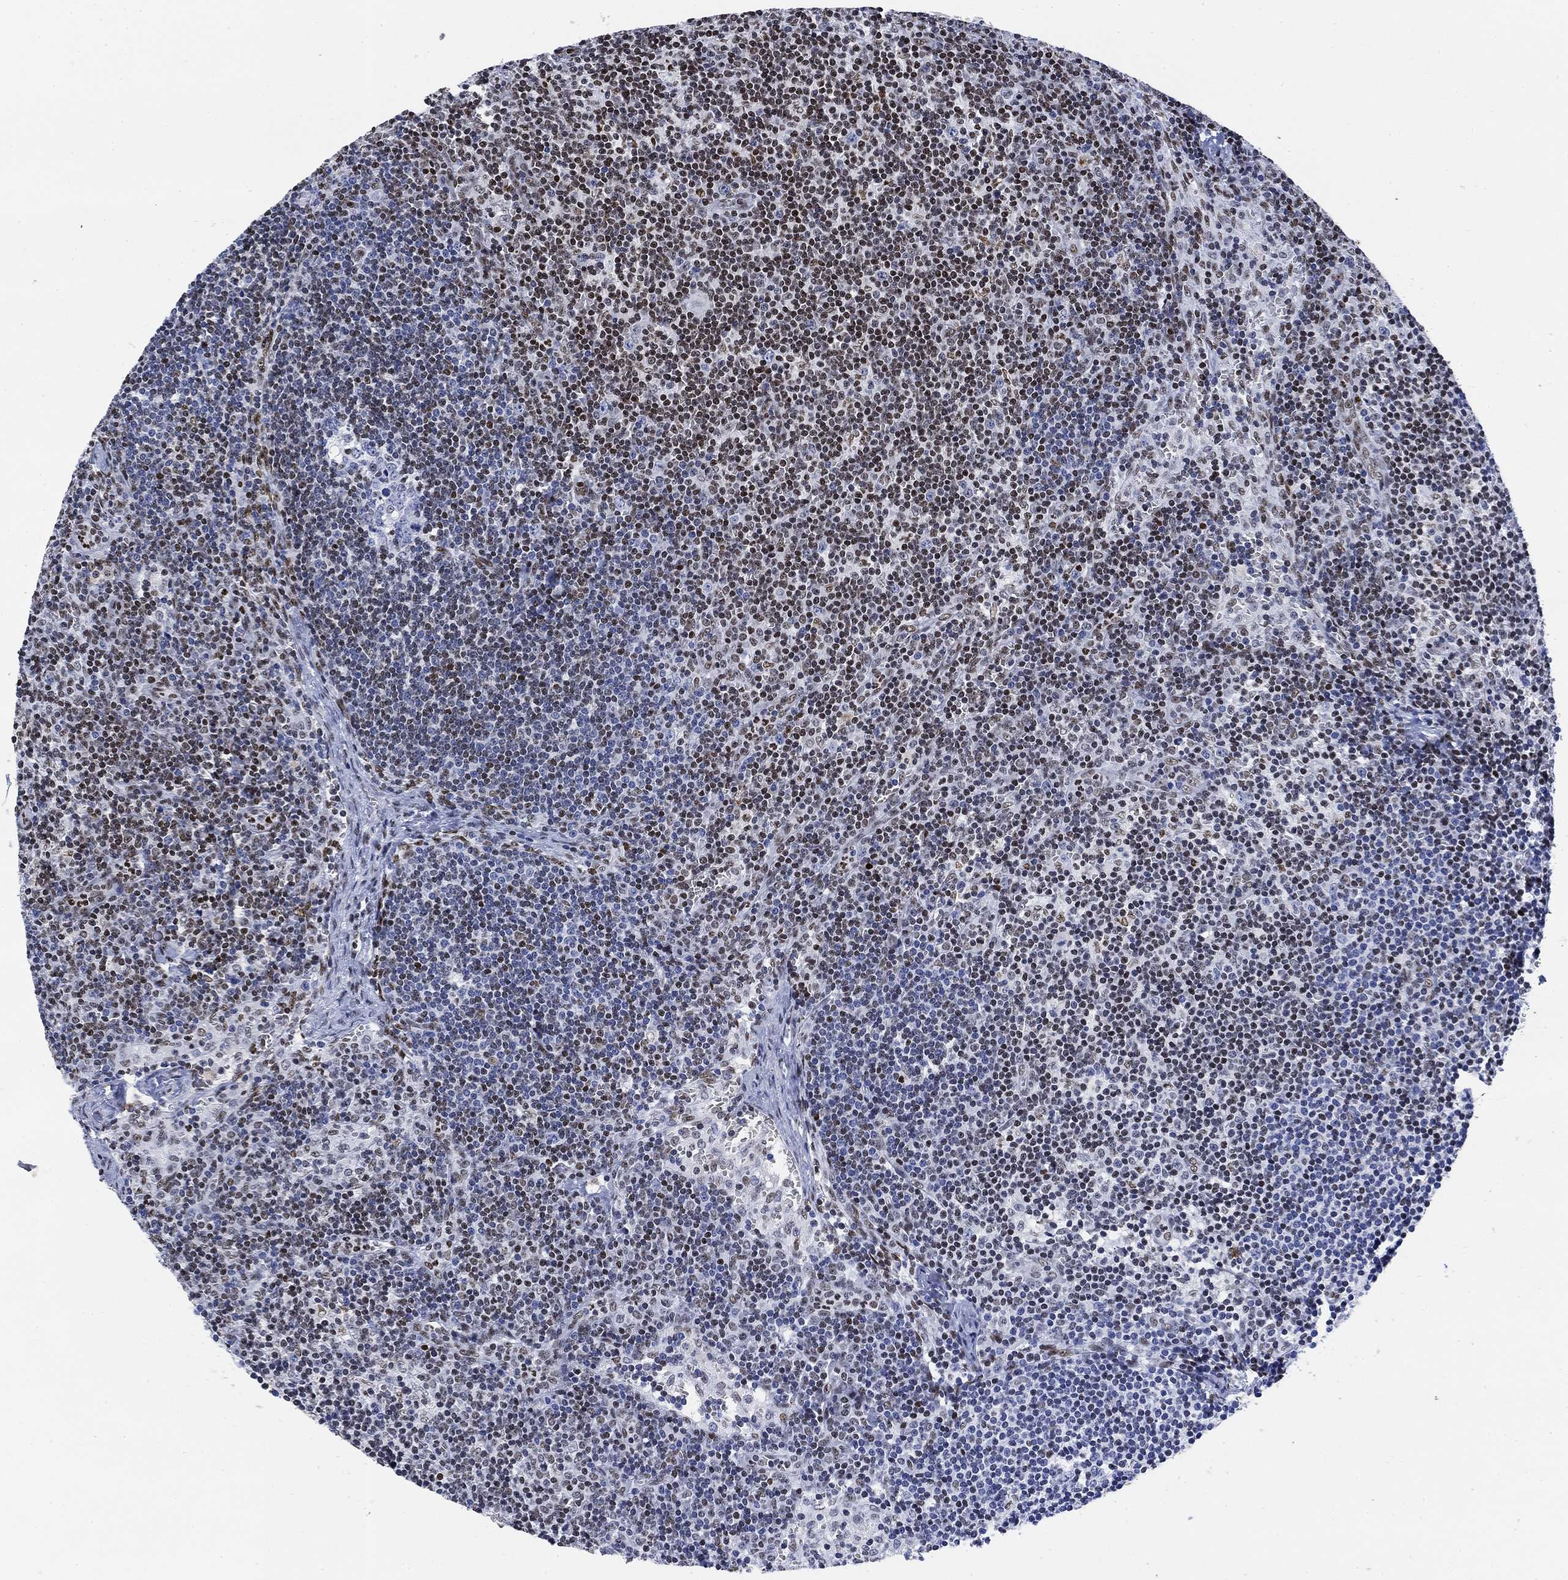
{"staining": {"intensity": "strong", "quantity": "<25%", "location": "nuclear"}, "tissue": "lymph node", "cell_type": "Germinal center cells", "image_type": "normal", "snomed": [{"axis": "morphology", "description": "Normal tissue, NOS"}, {"axis": "topography", "description": "Lymph node"}], "caption": "Normal lymph node exhibits strong nuclear staining in approximately <25% of germinal center cells, visualized by immunohistochemistry. The staining is performed using DAB (3,3'-diaminobenzidine) brown chromogen to label protein expression. The nuclei are counter-stained blue using hematoxylin.", "gene": "H1", "patient": {"sex": "female", "age": 51}}